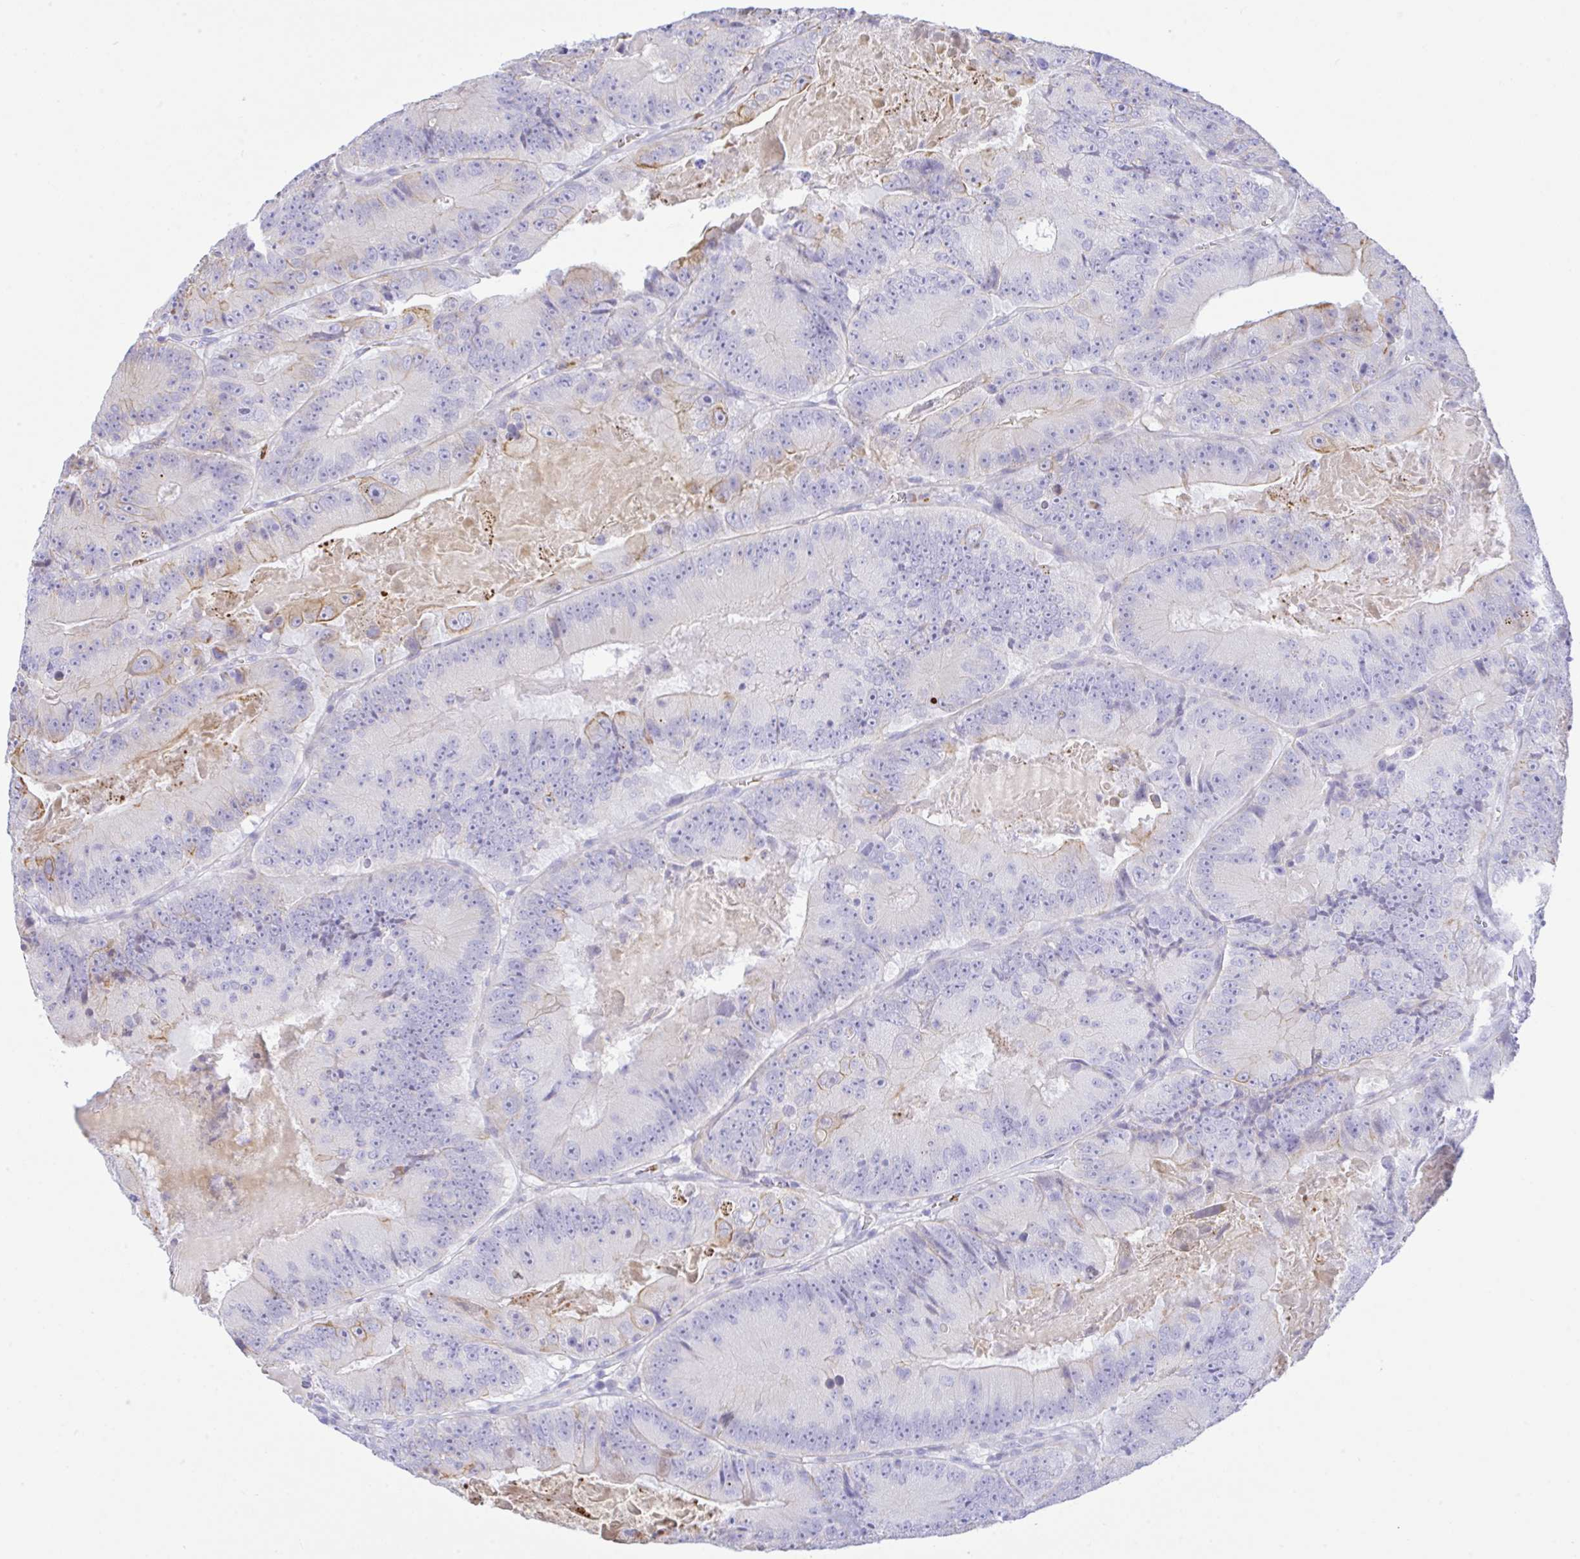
{"staining": {"intensity": "weak", "quantity": "<25%", "location": "cytoplasmic/membranous"}, "tissue": "colorectal cancer", "cell_type": "Tumor cells", "image_type": "cancer", "snomed": [{"axis": "morphology", "description": "Adenocarcinoma, NOS"}, {"axis": "topography", "description": "Colon"}], "caption": "Micrograph shows no protein staining in tumor cells of colorectal adenocarcinoma tissue.", "gene": "ZNF221", "patient": {"sex": "female", "age": 86}}